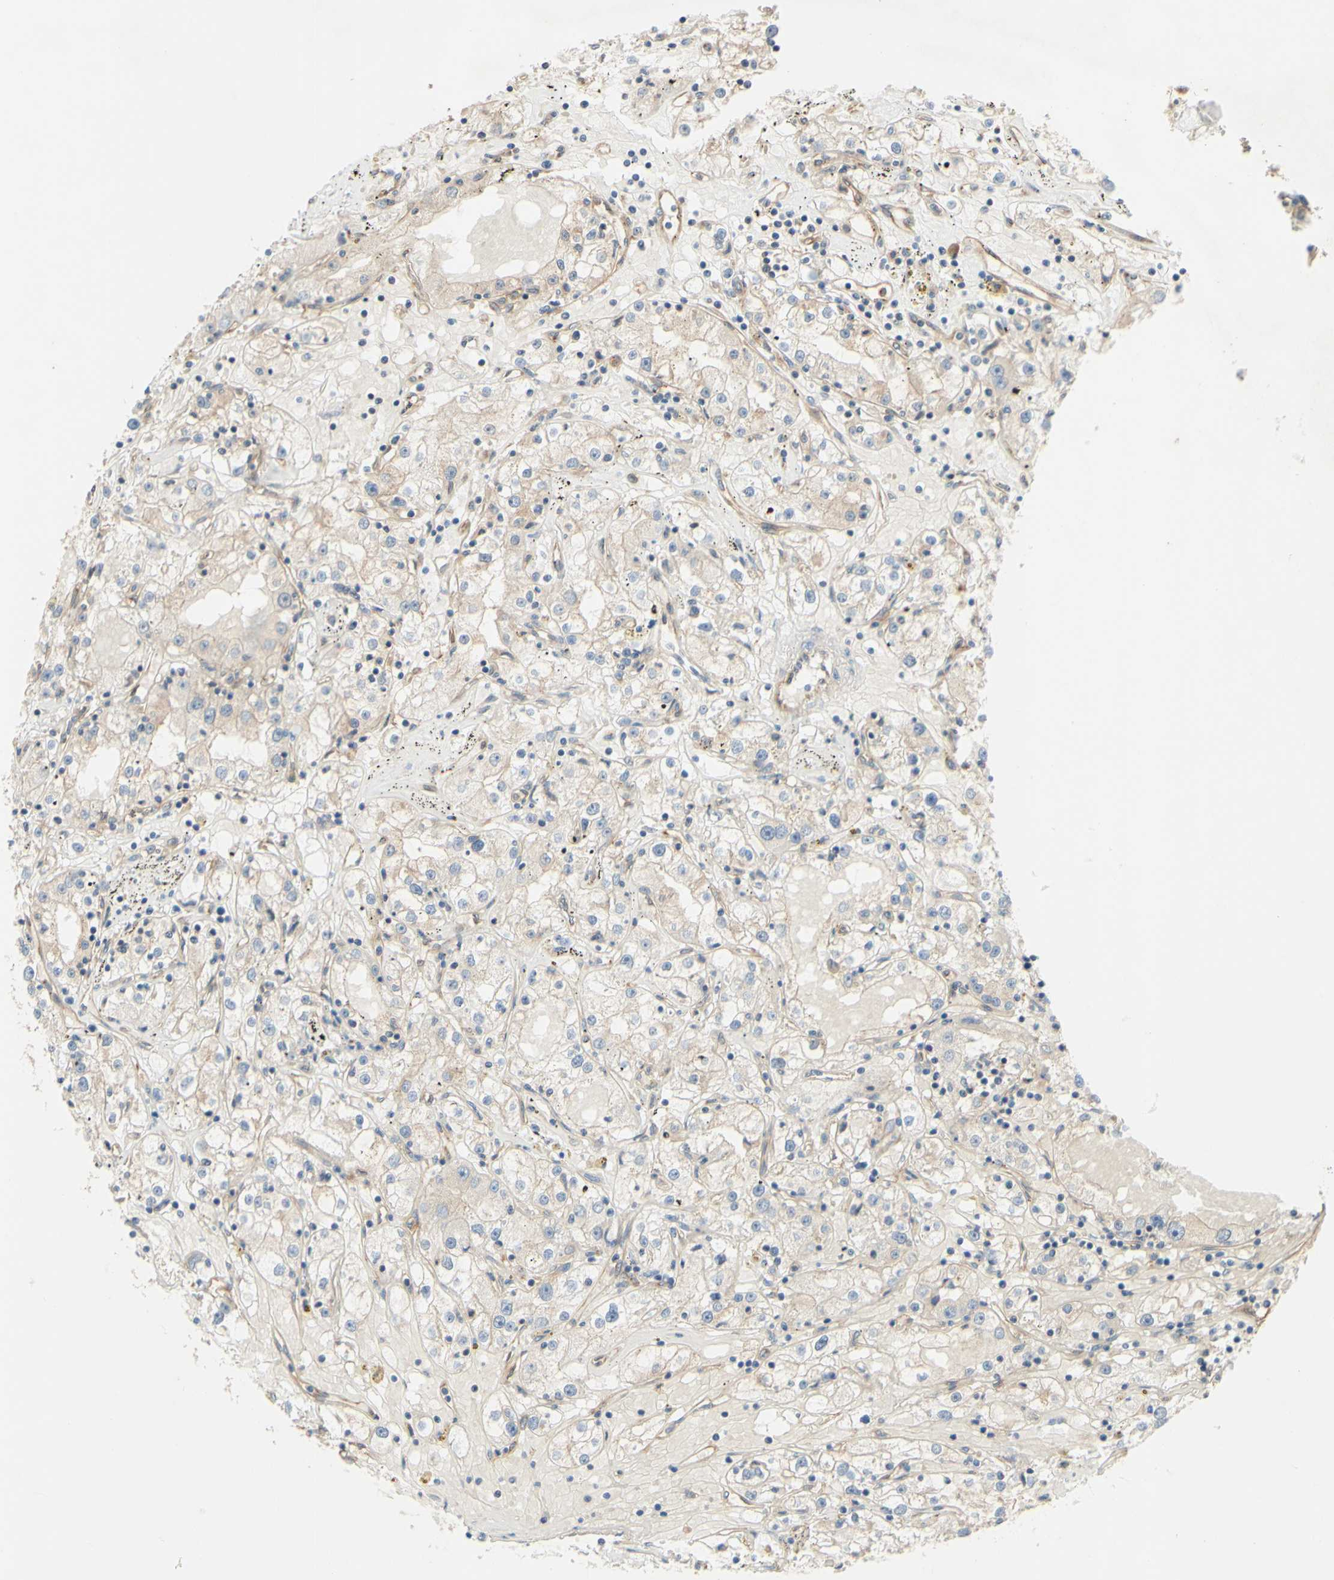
{"staining": {"intensity": "weak", "quantity": "25%-75%", "location": "cytoplasmic/membranous"}, "tissue": "renal cancer", "cell_type": "Tumor cells", "image_type": "cancer", "snomed": [{"axis": "morphology", "description": "Adenocarcinoma, NOS"}, {"axis": "topography", "description": "Kidney"}], "caption": "This image displays immunohistochemistry staining of human renal cancer, with low weak cytoplasmic/membranous expression in approximately 25%-75% of tumor cells.", "gene": "DYNLRB1", "patient": {"sex": "male", "age": 56}}